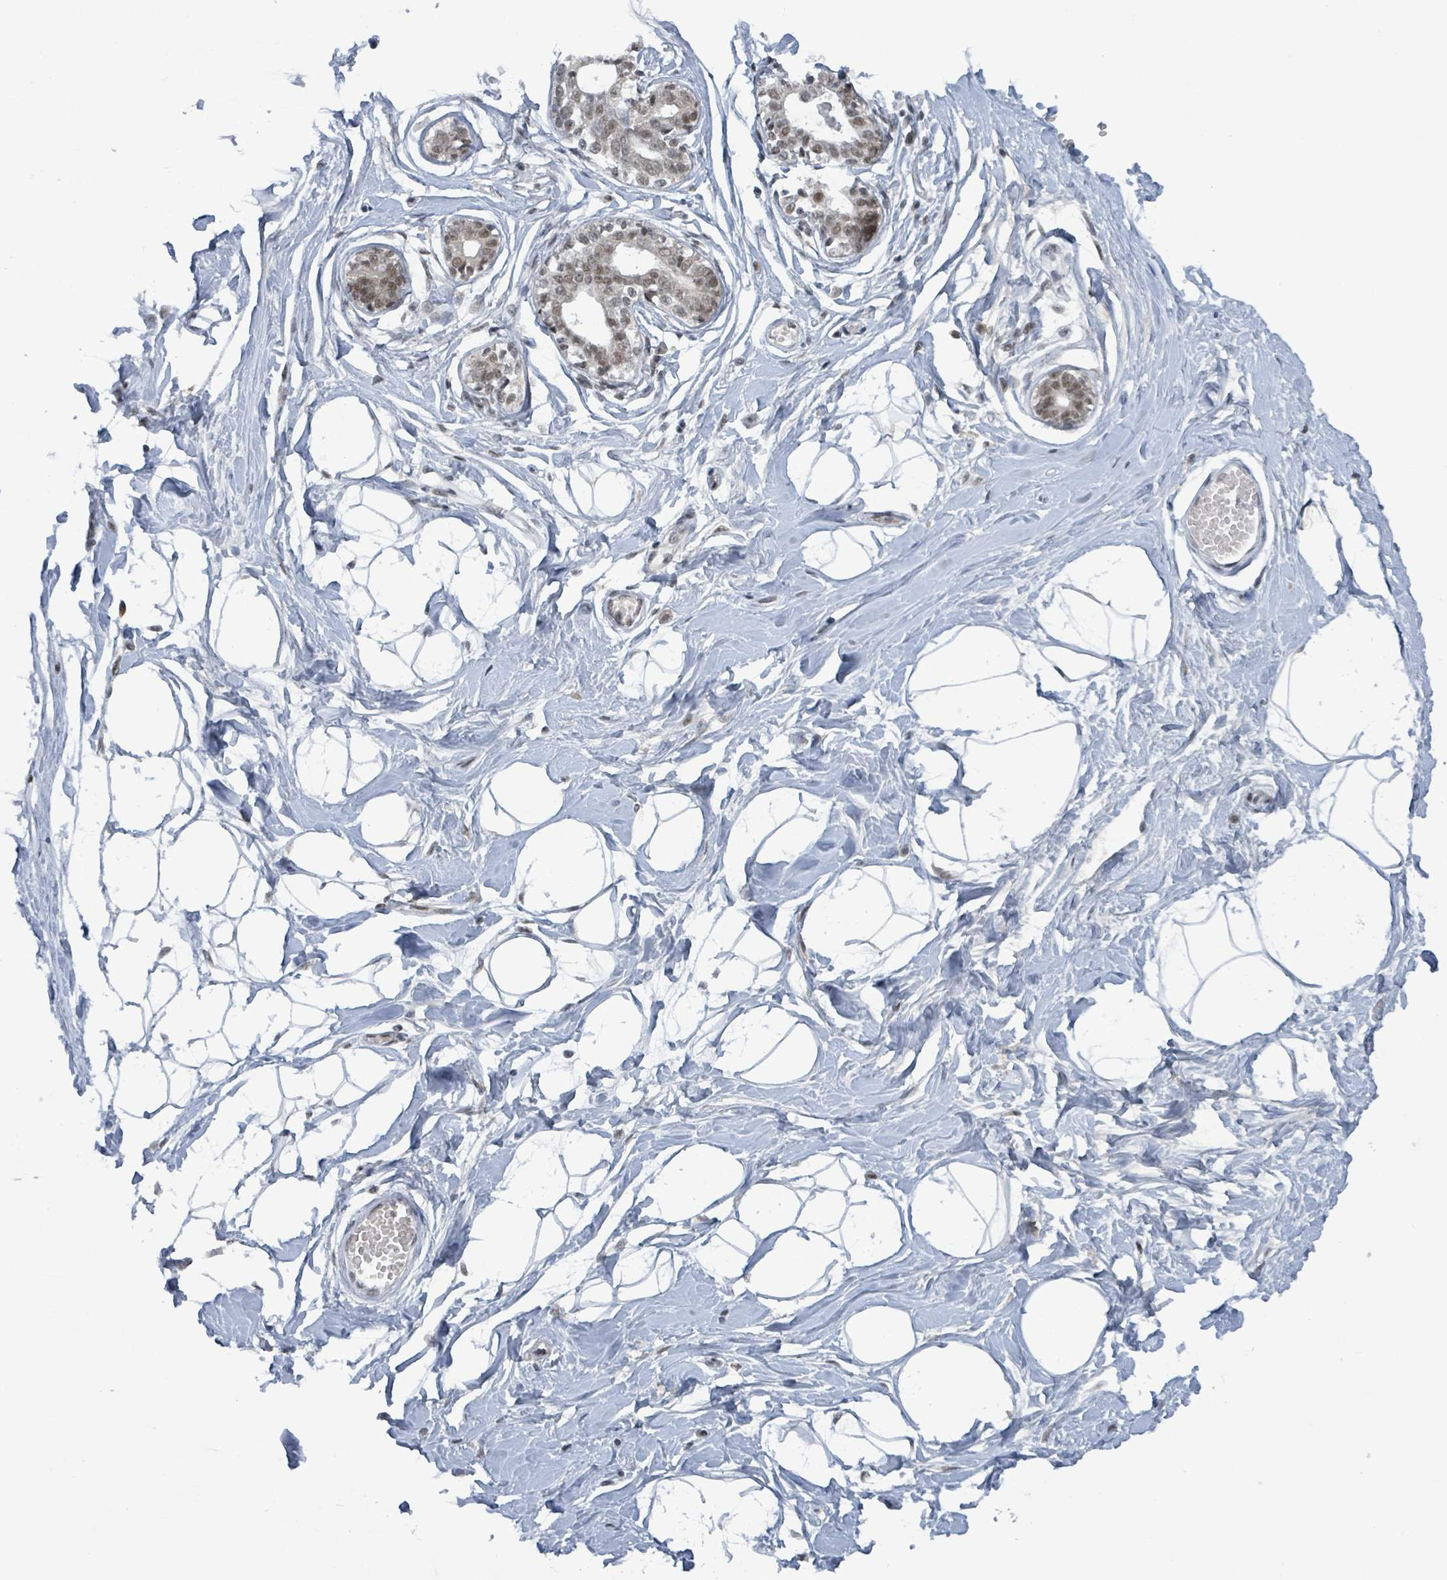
{"staining": {"intensity": "negative", "quantity": "none", "location": "none"}, "tissue": "breast", "cell_type": "Adipocytes", "image_type": "normal", "snomed": [{"axis": "morphology", "description": "Normal tissue, NOS"}, {"axis": "topography", "description": "Breast"}], "caption": "Immunohistochemistry (IHC) photomicrograph of normal breast stained for a protein (brown), which displays no expression in adipocytes. The staining is performed using DAB brown chromogen with nuclei counter-stained in using hematoxylin.", "gene": "BANP", "patient": {"sex": "female", "age": 45}}